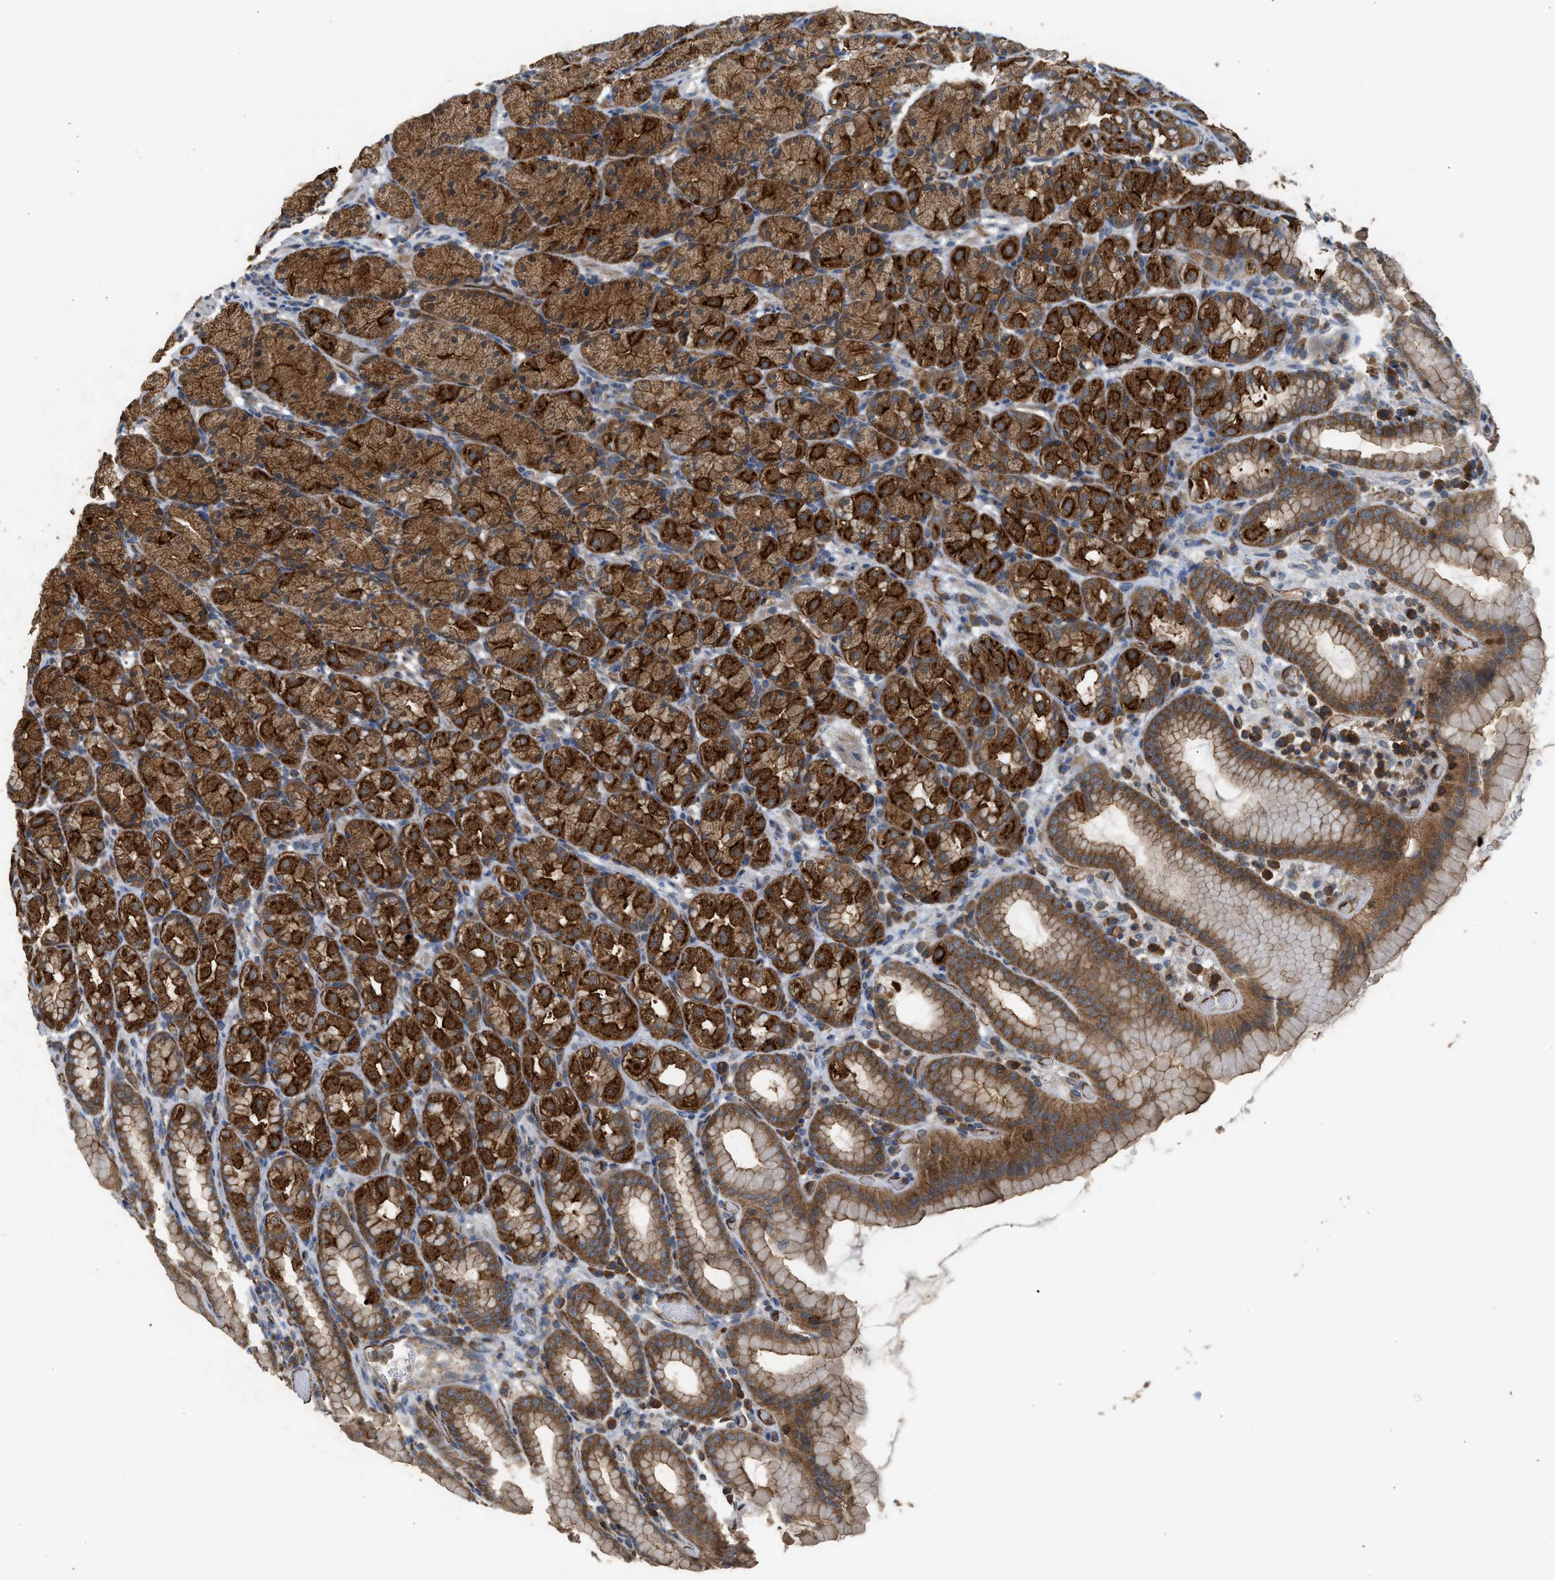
{"staining": {"intensity": "strong", "quantity": ">75%", "location": "cytoplasmic/membranous"}, "tissue": "stomach", "cell_type": "Glandular cells", "image_type": "normal", "snomed": [{"axis": "morphology", "description": "Normal tissue, NOS"}, {"axis": "topography", "description": "Stomach, upper"}], "caption": "This is a micrograph of IHC staining of benign stomach, which shows strong staining in the cytoplasmic/membranous of glandular cells.", "gene": "HIP1R", "patient": {"sex": "male", "age": 68}}